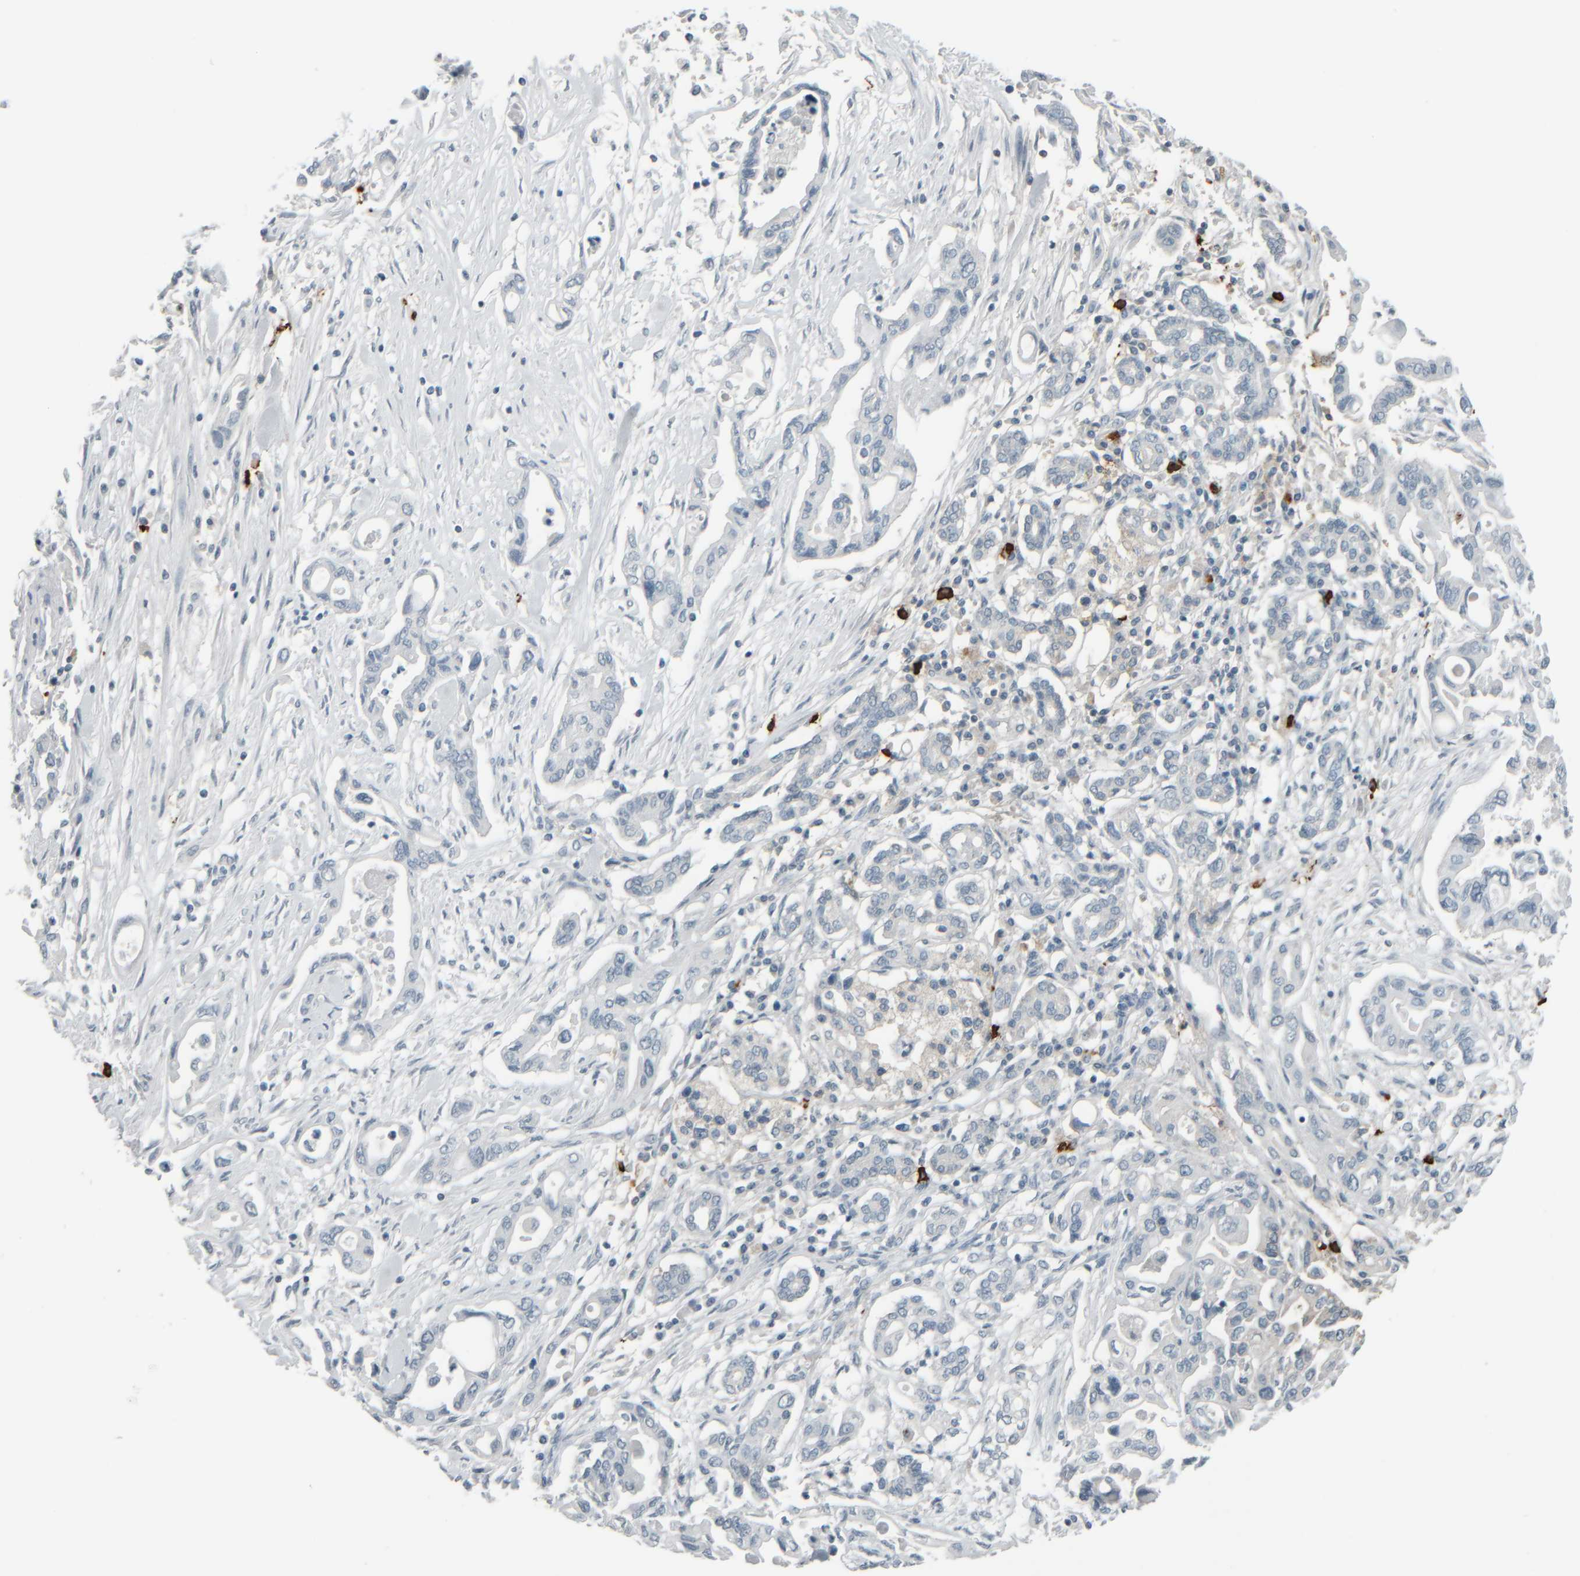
{"staining": {"intensity": "negative", "quantity": "none", "location": "none"}, "tissue": "pancreatic cancer", "cell_type": "Tumor cells", "image_type": "cancer", "snomed": [{"axis": "morphology", "description": "Adenocarcinoma, NOS"}, {"axis": "topography", "description": "Pancreas"}], "caption": "Immunohistochemical staining of pancreatic cancer reveals no significant positivity in tumor cells. Brightfield microscopy of immunohistochemistry stained with DAB (brown) and hematoxylin (blue), captured at high magnification.", "gene": "TPSAB1", "patient": {"sex": "female", "age": 57}}